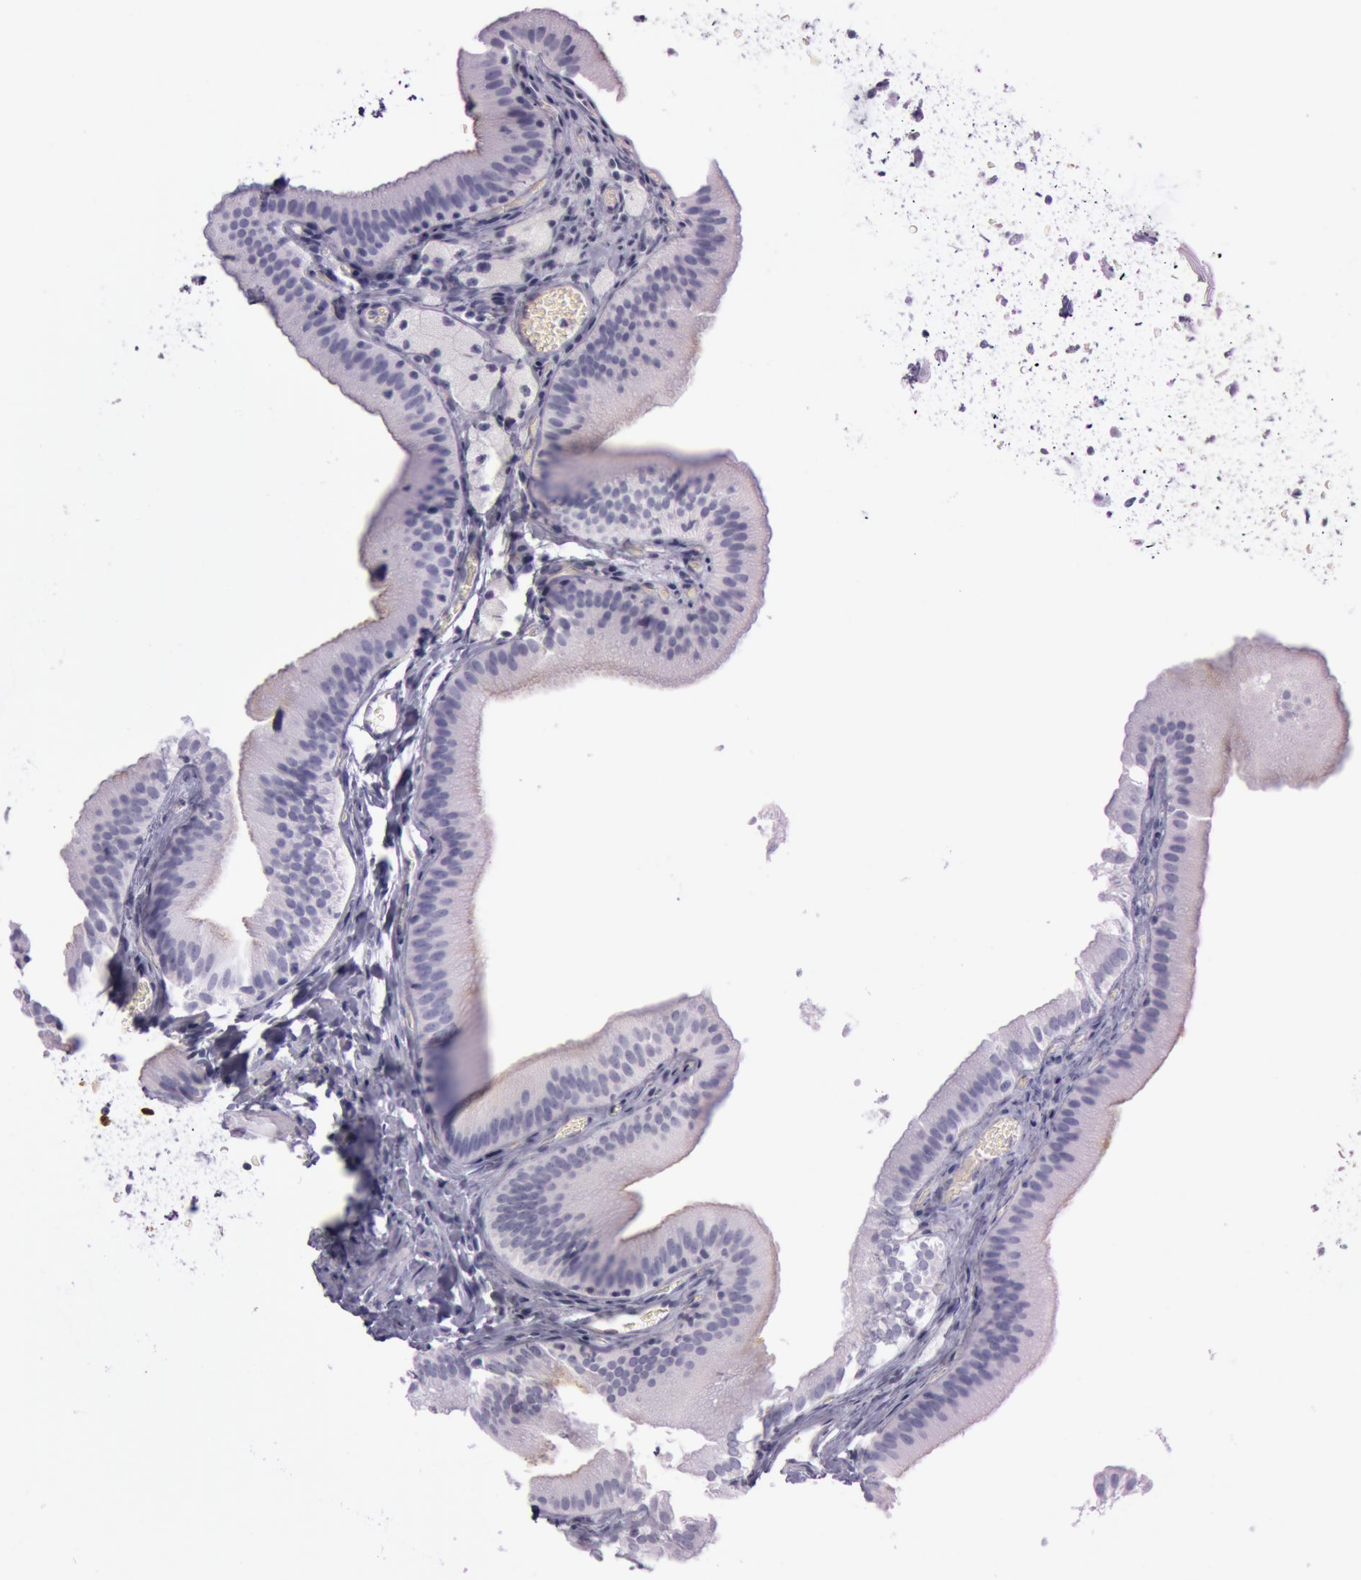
{"staining": {"intensity": "negative", "quantity": "none", "location": "none"}, "tissue": "gallbladder", "cell_type": "Glandular cells", "image_type": "normal", "snomed": [{"axis": "morphology", "description": "Normal tissue, NOS"}, {"axis": "topography", "description": "Gallbladder"}], "caption": "A high-resolution image shows immunohistochemistry (IHC) staining of normal gallbladder, which demonstrates no significant expression in glandular cells.", "gene": "FOLH1", "patient": {"sex": "female", "age": 24}}